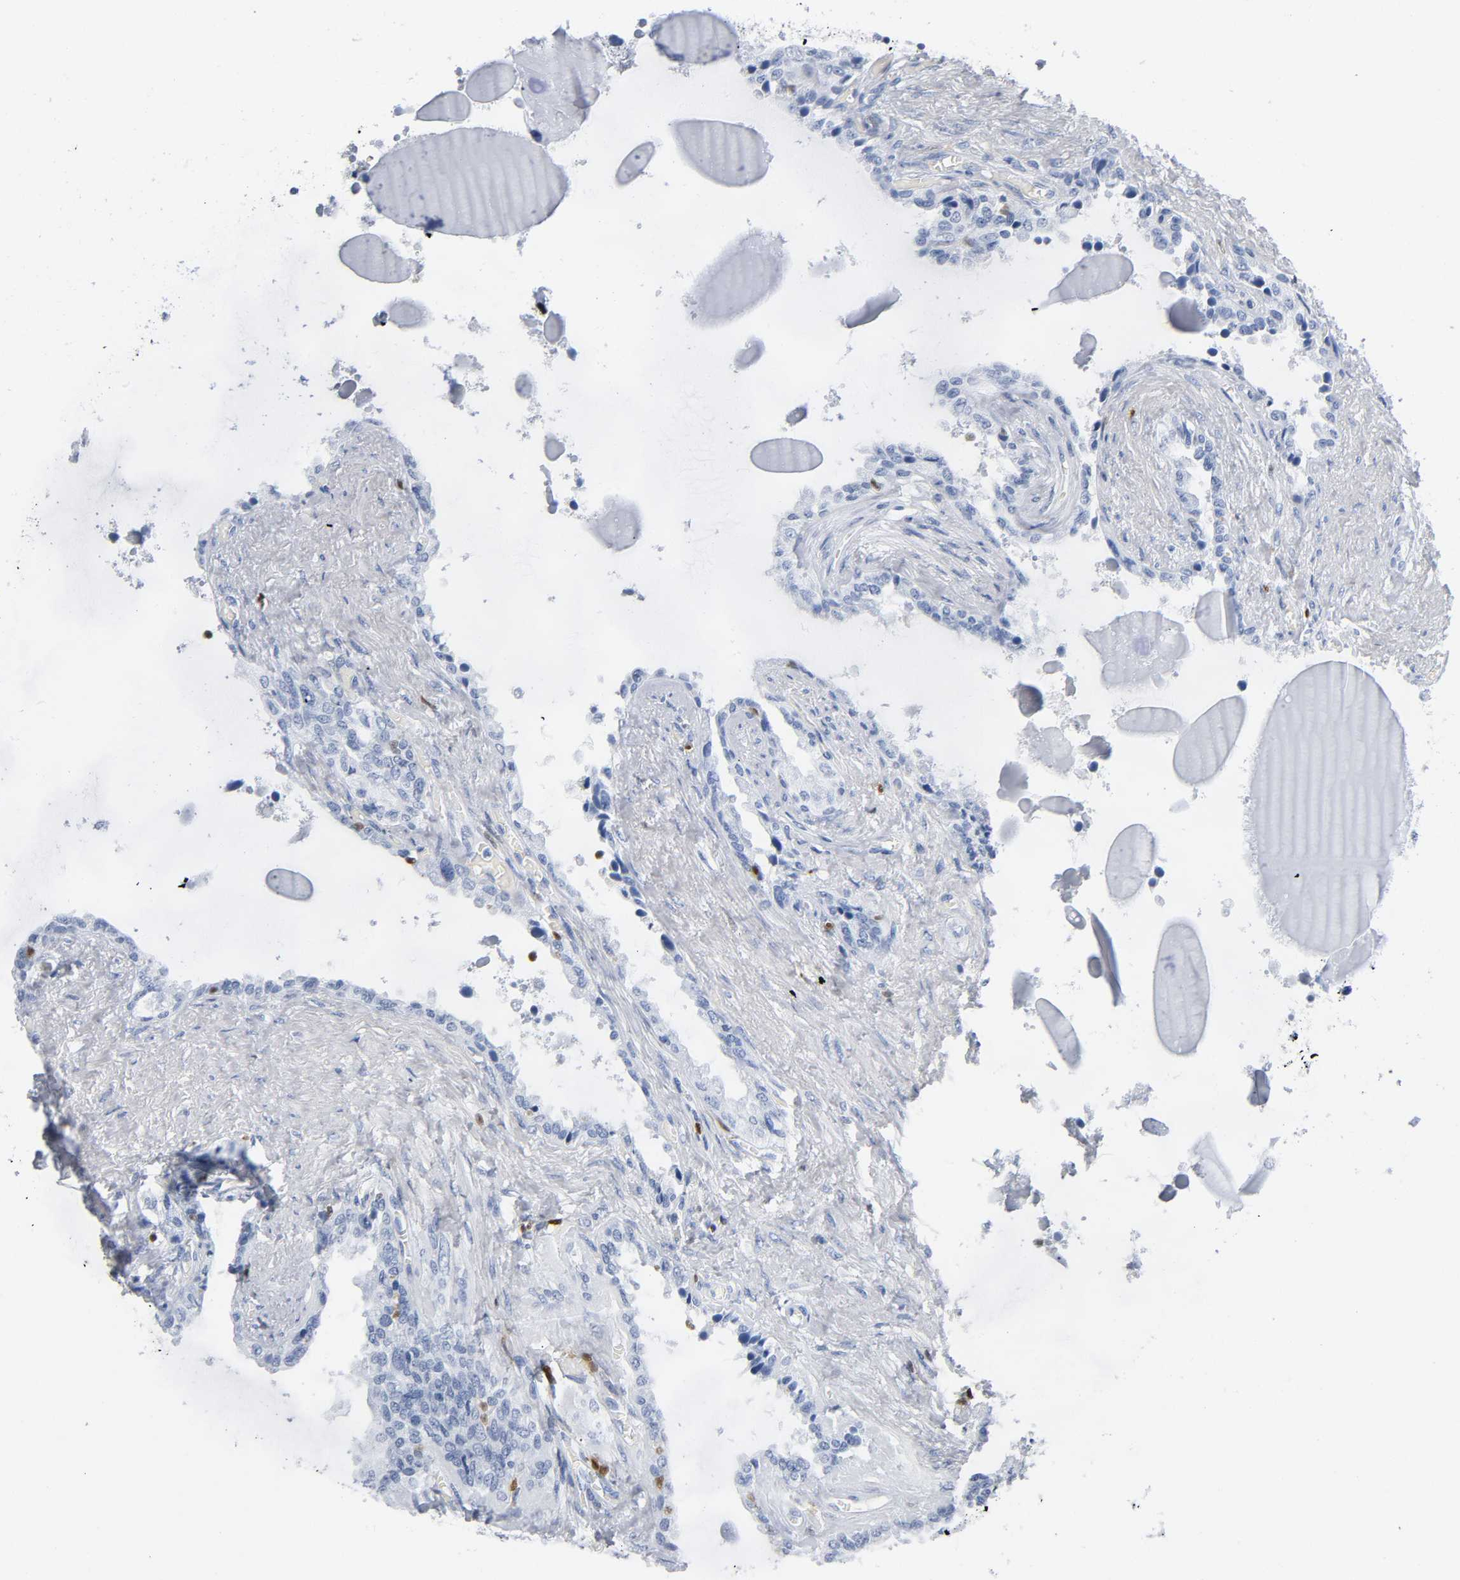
{"staining": {"intensity": "negative", "quantity": "none", "location": "none"}, "tissue": "seminal vesicle", "cell_type": "Glandular cells", "image_type": "normal", "snomed": [{"axis": "morphology", "description": "Normal tissue, NOS"}, {"axis": "morphology", "description": "Inflammation, NOS"}, {"axis": "topography", "description": "Urinary bladder"}, {"axis": "topography", "description": "Prostate"}, {"axis": "topography", "description": "Seminal veicle"}], "caption": "Protein analysis of normal seminal vesicle exhibits no significant expression in glandular cells. (DAB (3,3'-diaminobenzidine) immunohistochemistry visualized using brightfield microscopy, high magnification).", "gene": "DOK2", "patient": {"sex": "male", "age": 82}}